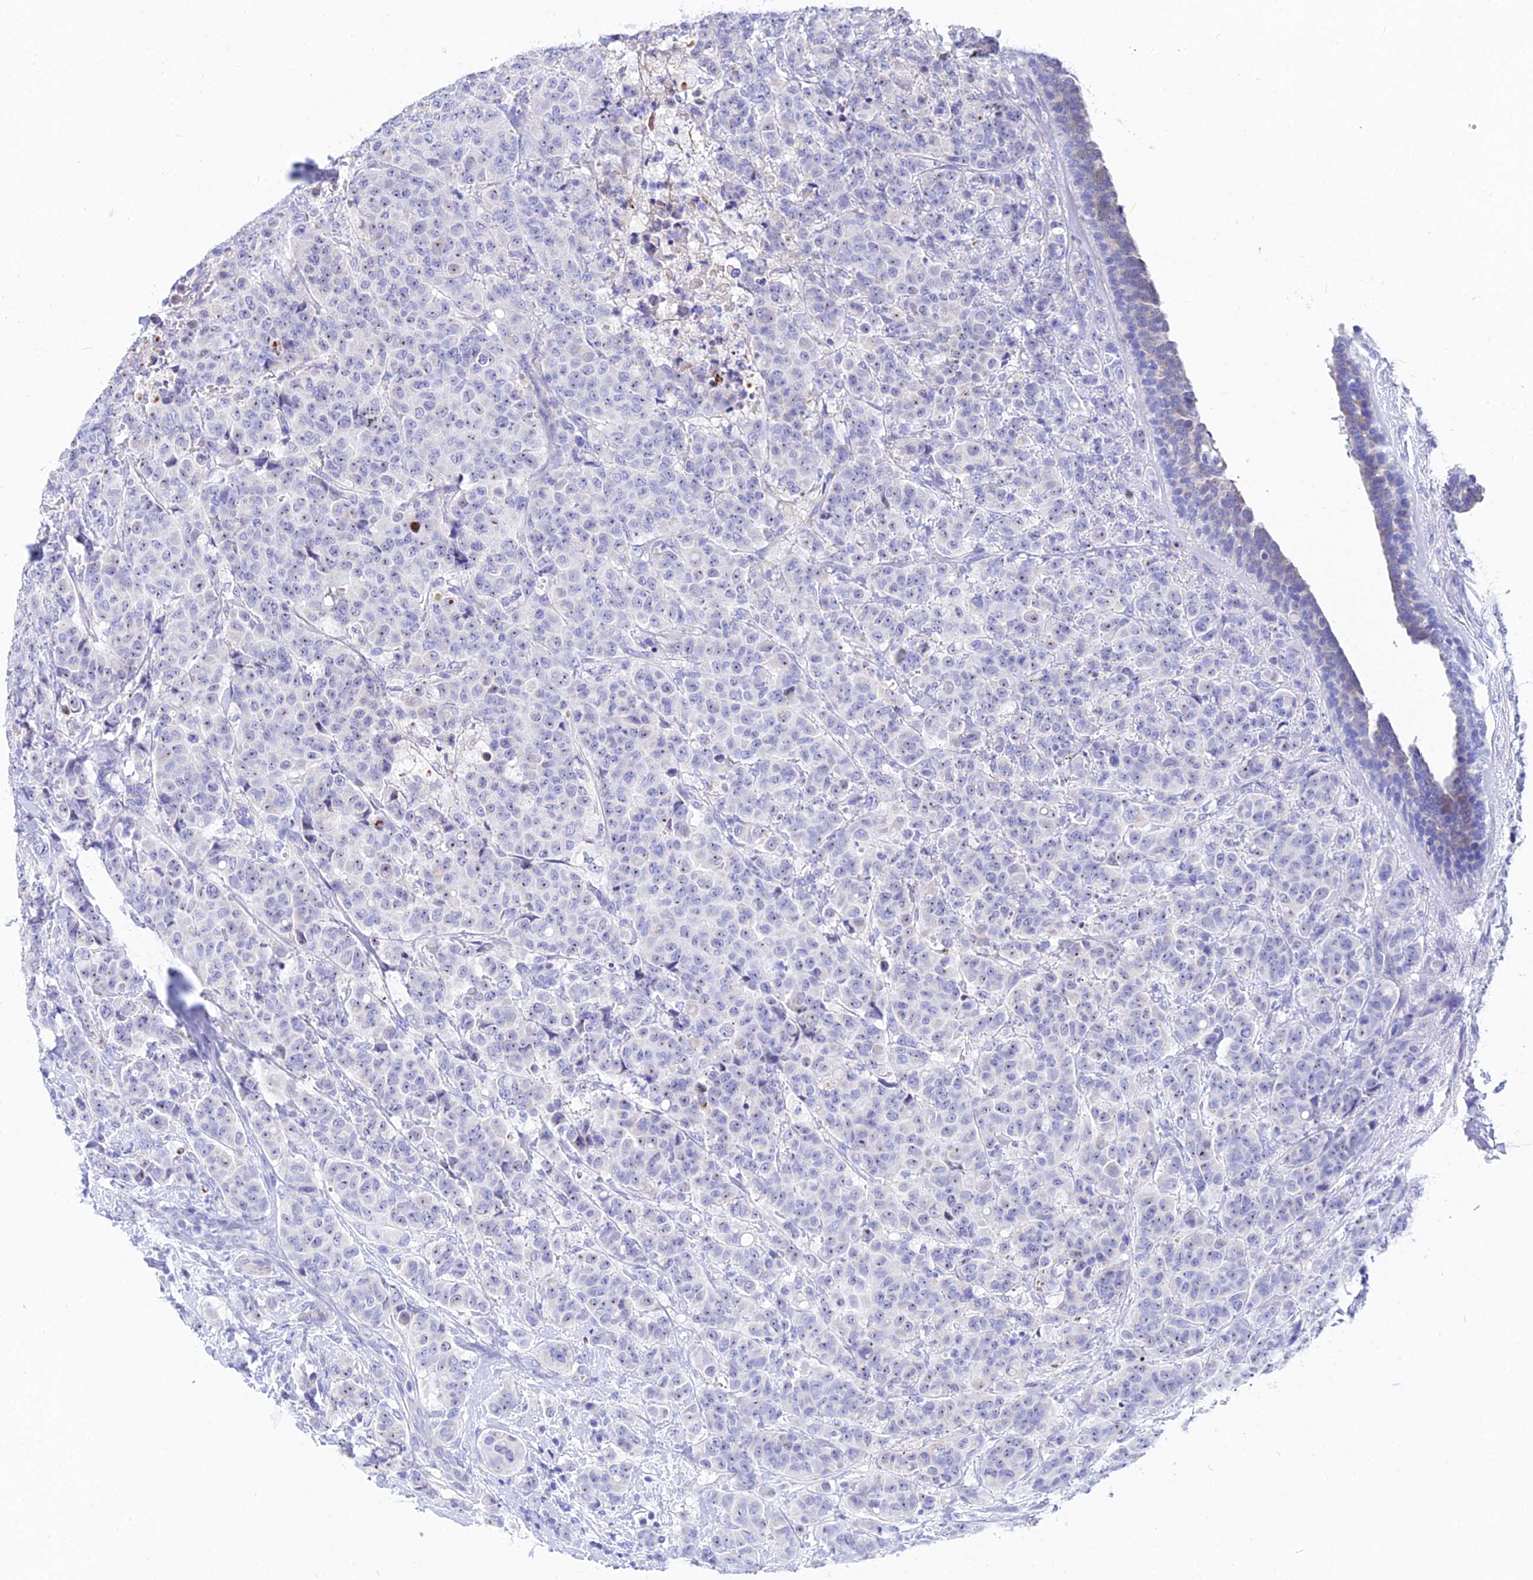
{"staining": {"intensity": "negative", "quantity": "none", "location": "none"}, "tissue": "breast cancer", "cell_type": "Tumor cells", "image_type": "cancer", "snomed": [{"axis": "morphology", "description": "Duct carcinoma"}, {"axis": "topography", "description": "Breast"}], "caption": "High power microscopy micrograph of an immunohistochemistry (IHC) histopathology image of breast cancer, revealing no significant staining in tumor cells.", "gene": "CEP41", "patient": {"sex": "female", "age": 40}}